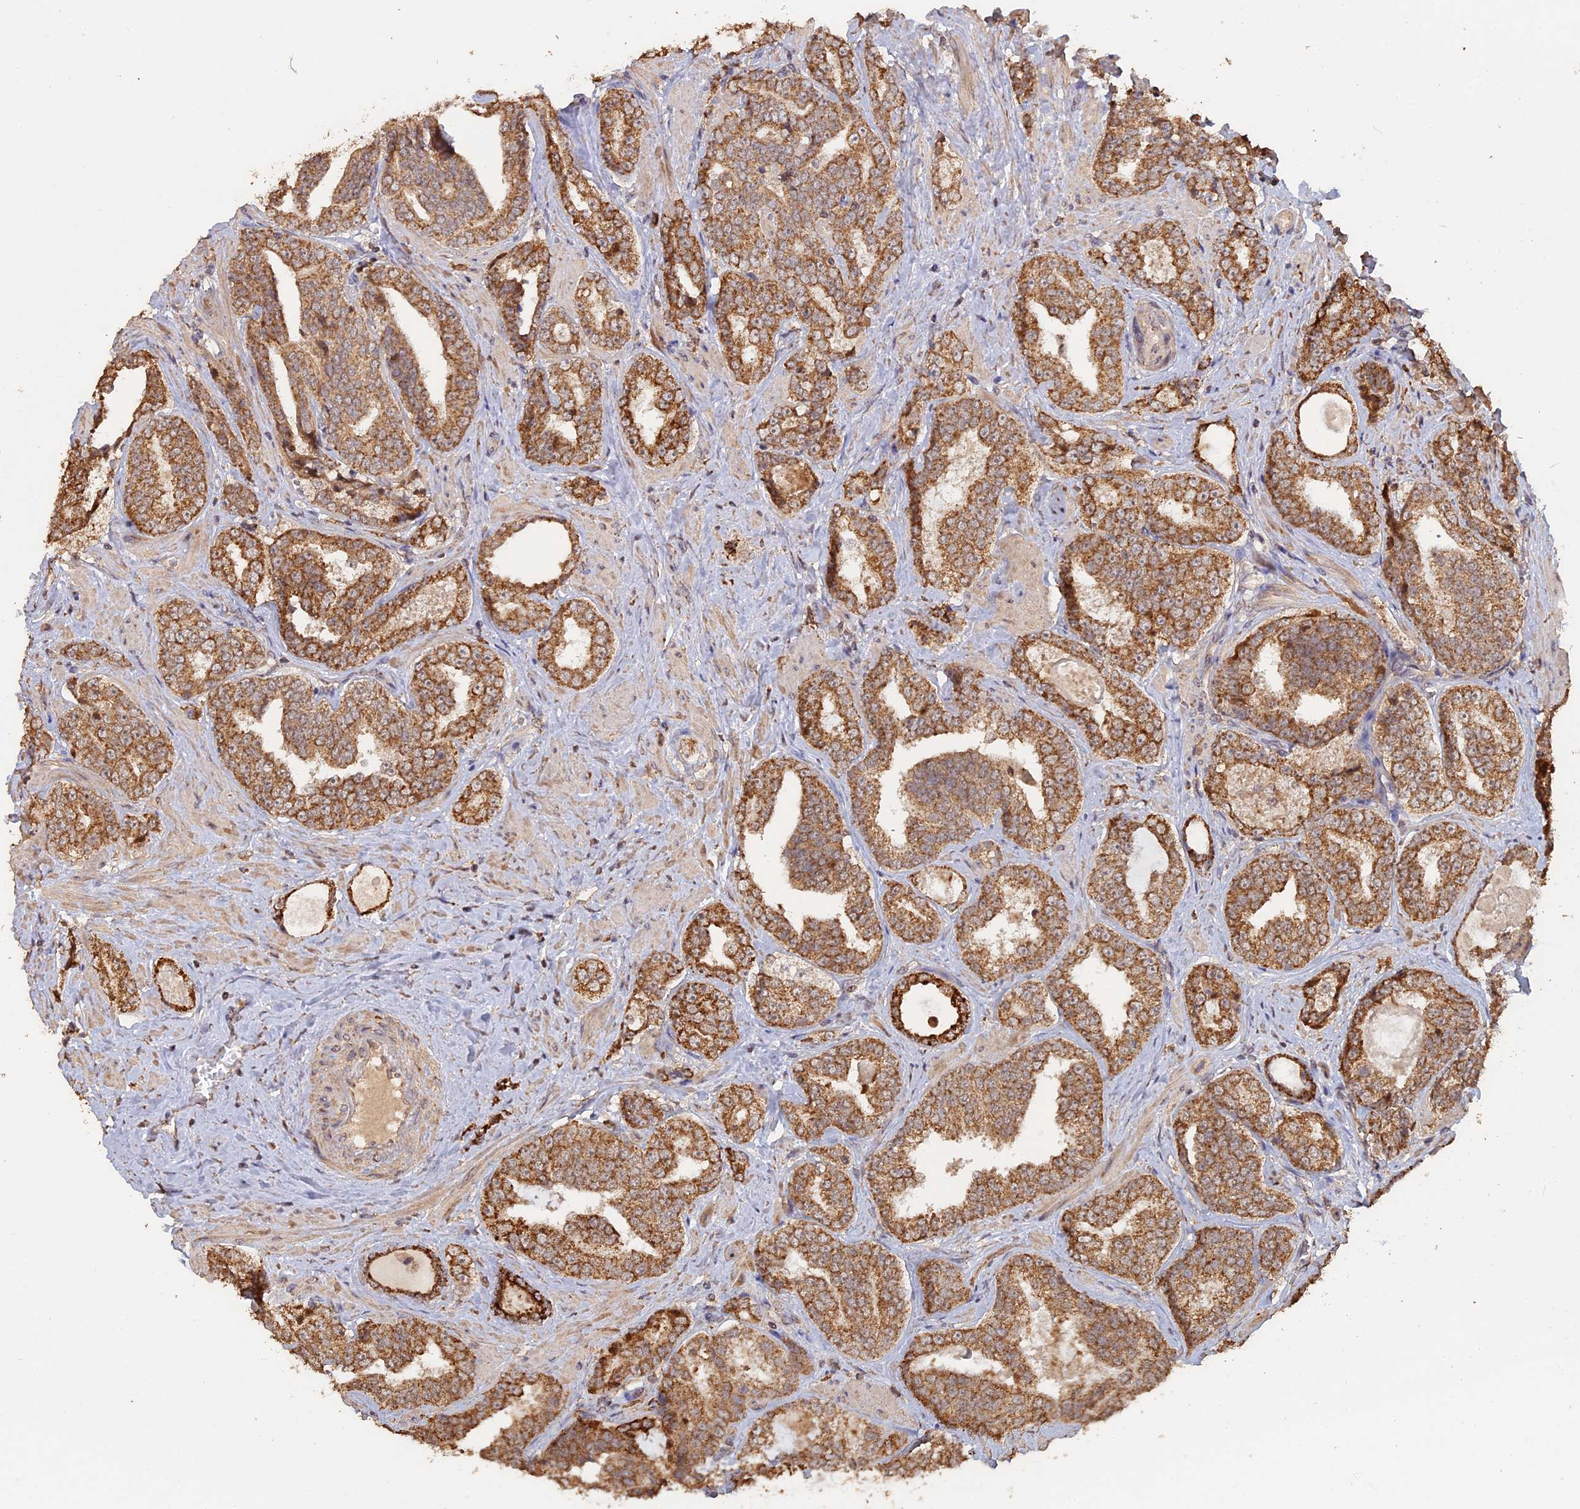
{"staining": {"intensity": "strong", "quantity": ">75%", "location": "cytoplasmic/membranous"}, "tissue": "prostate cancer", "cell_type": "Tumor cells", "image_type": "cancer", "snomed": [{"axis": "morphology", "description": "Adenocarcinoma, High grade"}, {"axis": "topography", "description": "Prostate"}], "caption": "About >75% of tumor cells in human prostate cancer reveal strong cytoplasmic/membranous protein staining as visualized by brown immunohistochemical staining.", "gene": "FAM210B", "patient": {"sex": "male", "age": 67}}